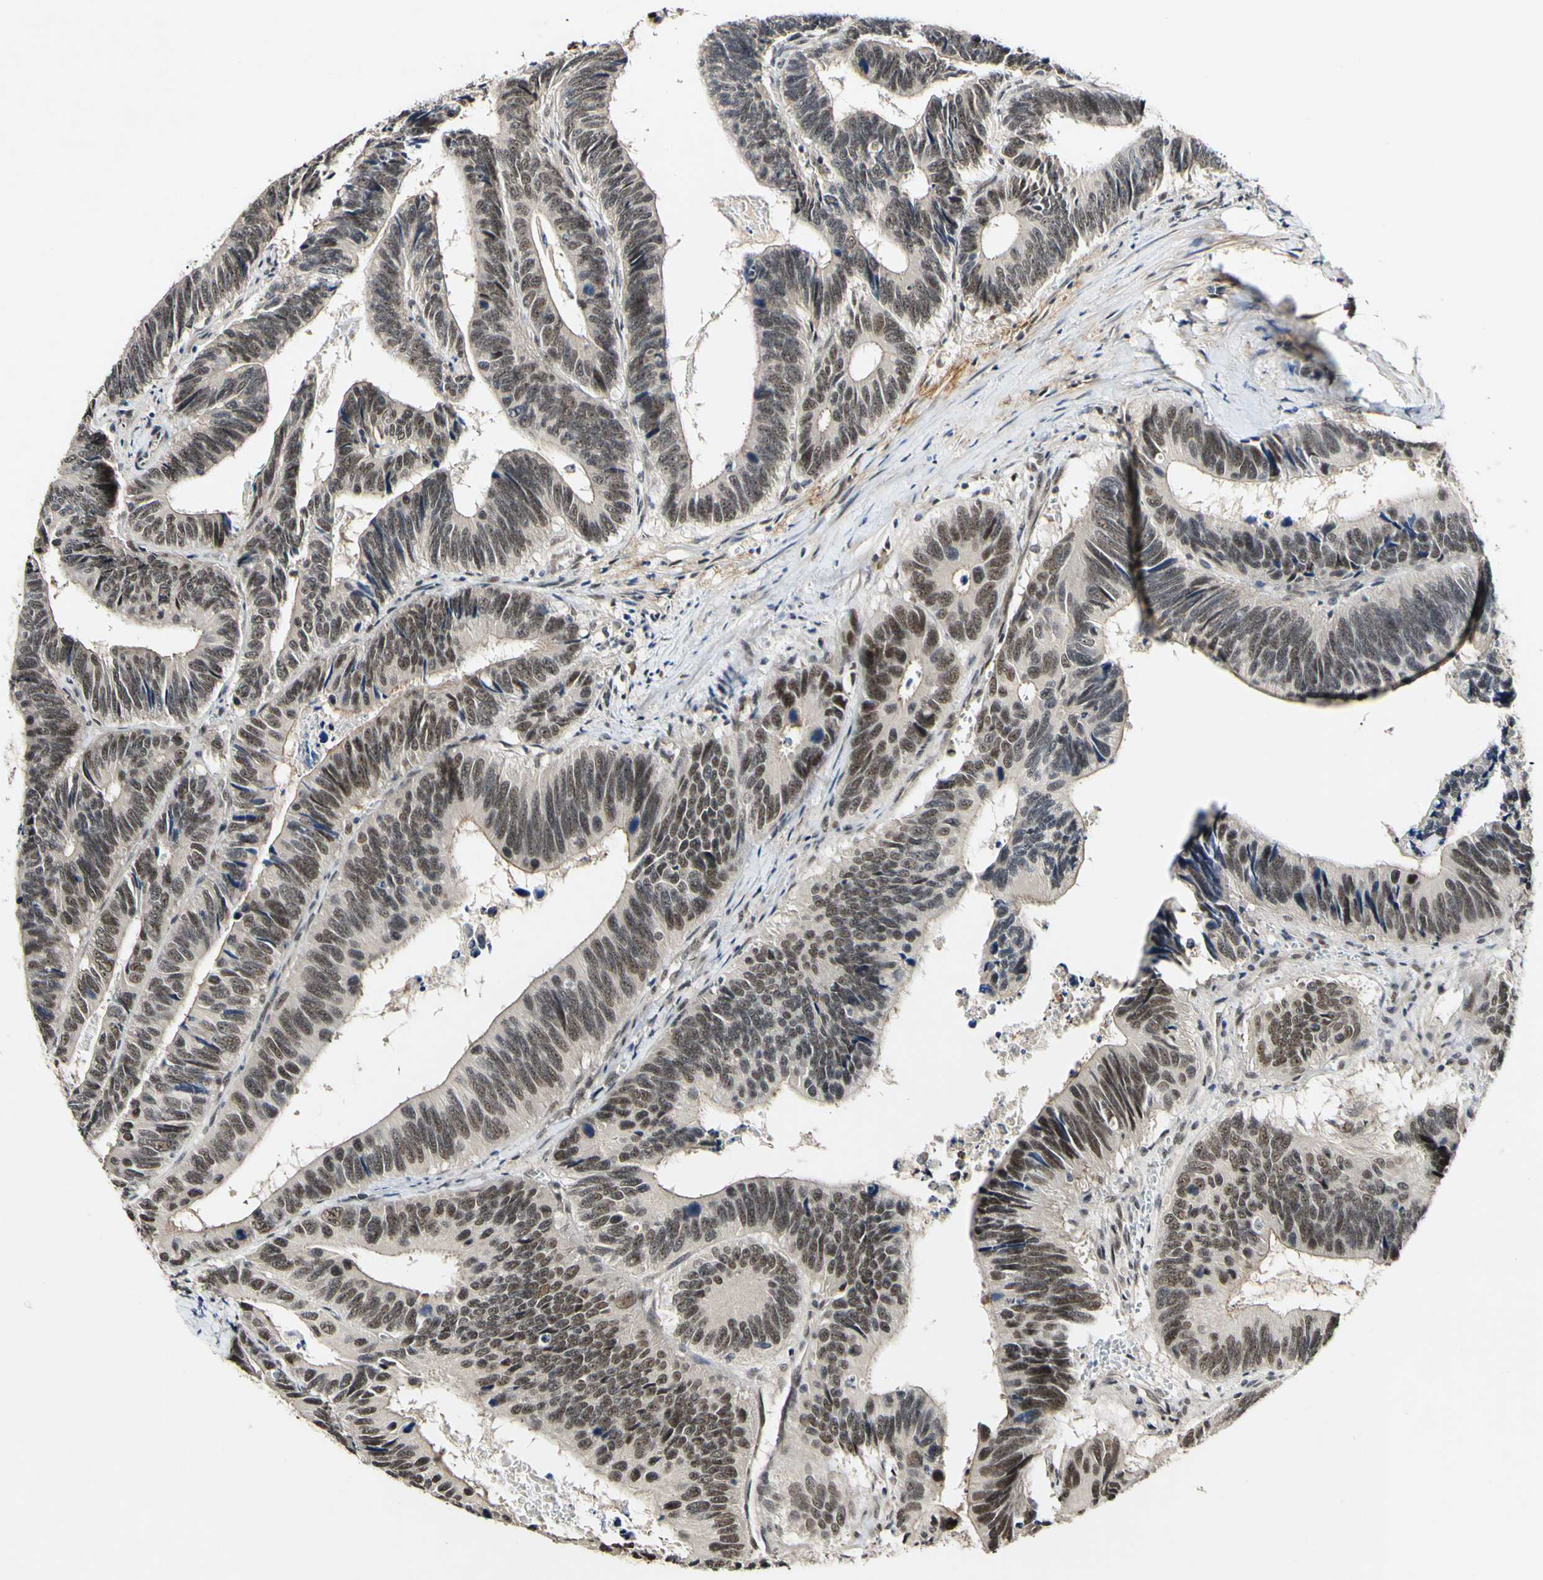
{"staining": {"intensity": "moderate", "quantity": "25%-75%", "location": "nuclear"}, "tissue": "colorectal cancer", "cell_type": "Tumor cells", "image_type": "cancer", "snomed": [{"axis": "morphology", "description": "Adenocarcinoma, NOS"}, {"axis": "topography", "description": "Colon"}], "caption": "Immunohistochemical staining of colorectal cancer (adenocarcinoma) demonstrates moderate nuclear protein expression in approximately 25%-75% of tumor cells. The staining was performed using DAB, with brown indicating positive protein expression. Nuclei are stained blue with hematoxylin.", "gene": "POLR2F", "patient": {"sex": "male", "age": 72}}